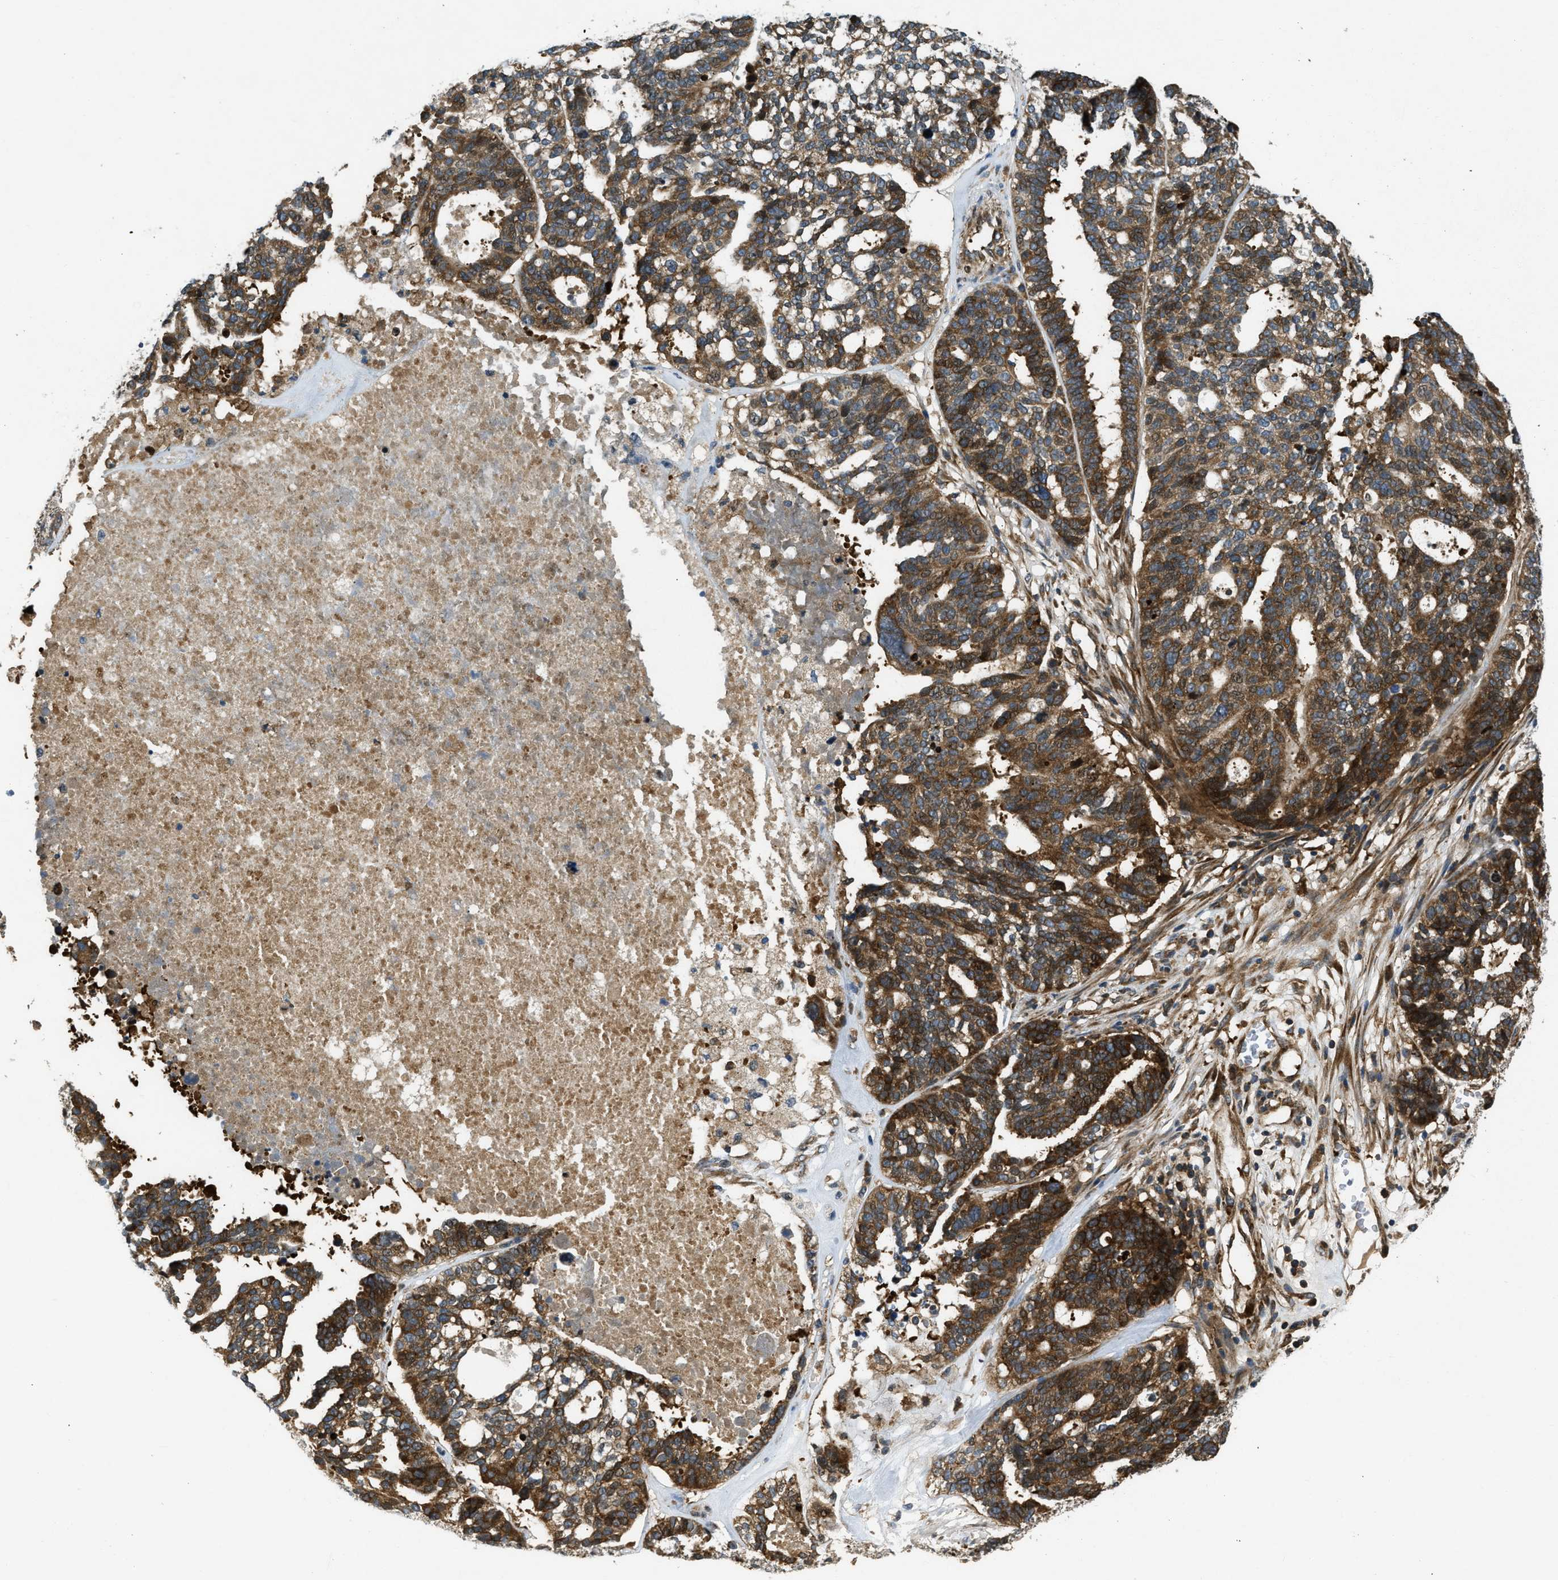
{"staining": {"intensity": "moderate", "quantity": ">75%", "location": "cytoplasmic/membranous"}, "tissue": "ovarian cancer", "cell_type": "Tumor cells", "image_type": "cancer", "snomed": [{"axis": "morphology", "description": "Cystadenocarcinoma, serous, NOS"}, {"axis": "topography", "description": "Ovary"}], "caption": "Brown immunohistochemical staining in ovarian cancer exhibits moderate cytoplasmic/membranous positivity in about >75% of tumor cells.", "gene": "RASGRF2", "patient": {"sex": "female", "age": 59}}